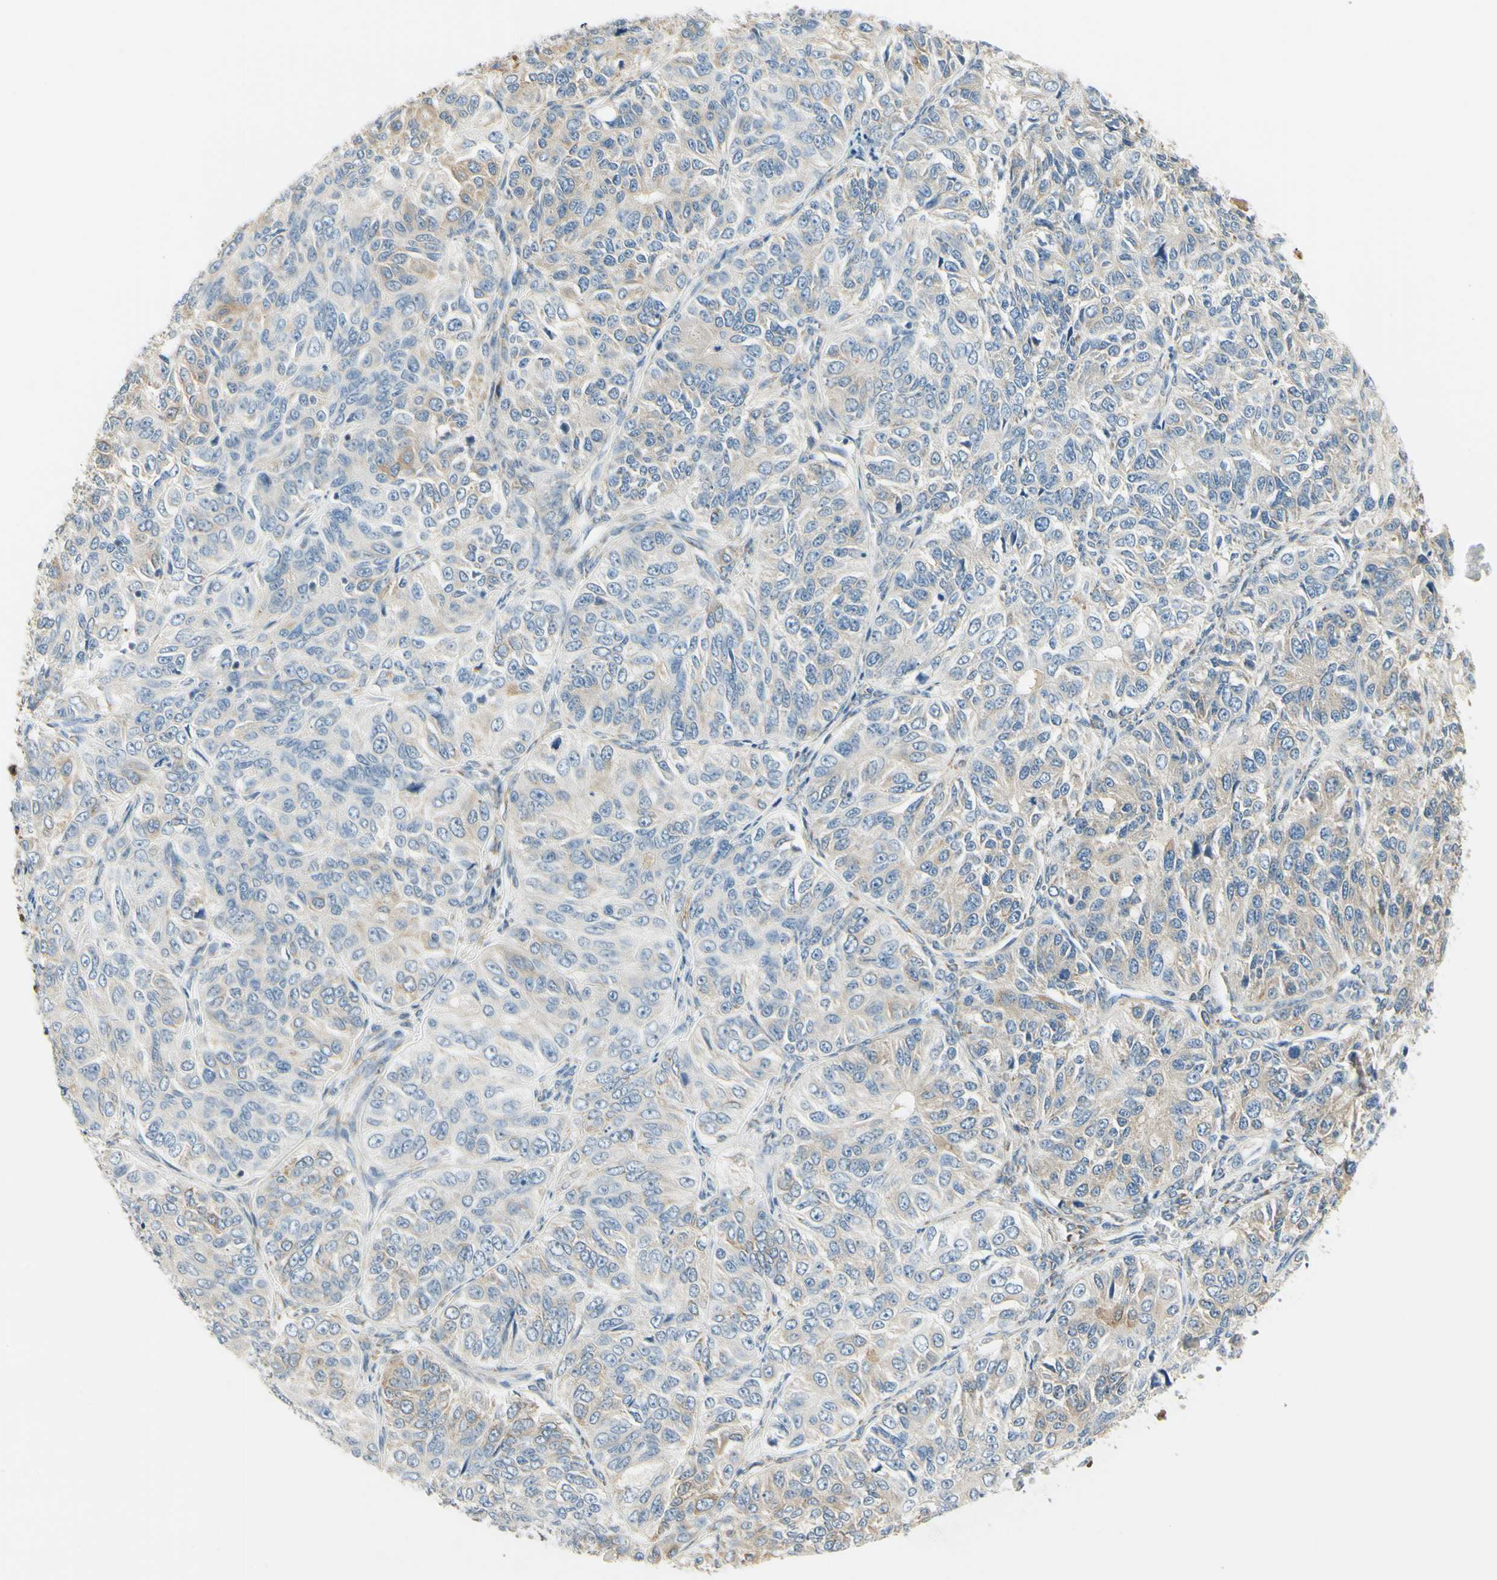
{"staining": {"intensity": "weak", "quantity": "<25%", "location": "cytoplasmic/membranous"}, "tissue": "ovarian cancer", "cell_type": "Tumor cells", "image_type": "cancer", "snomed": [{"axis": "morphology", "description": "Carcinoma, endometroid"}, {"axis": "topography", "description": "Ovary"}], "caption": "Protein analysis of endometroid carcinoma (ovarian) shows no significant staining in tumor cells.", "gene": "IGDCC4", "patient": {"sex": "female", "age": 51}}